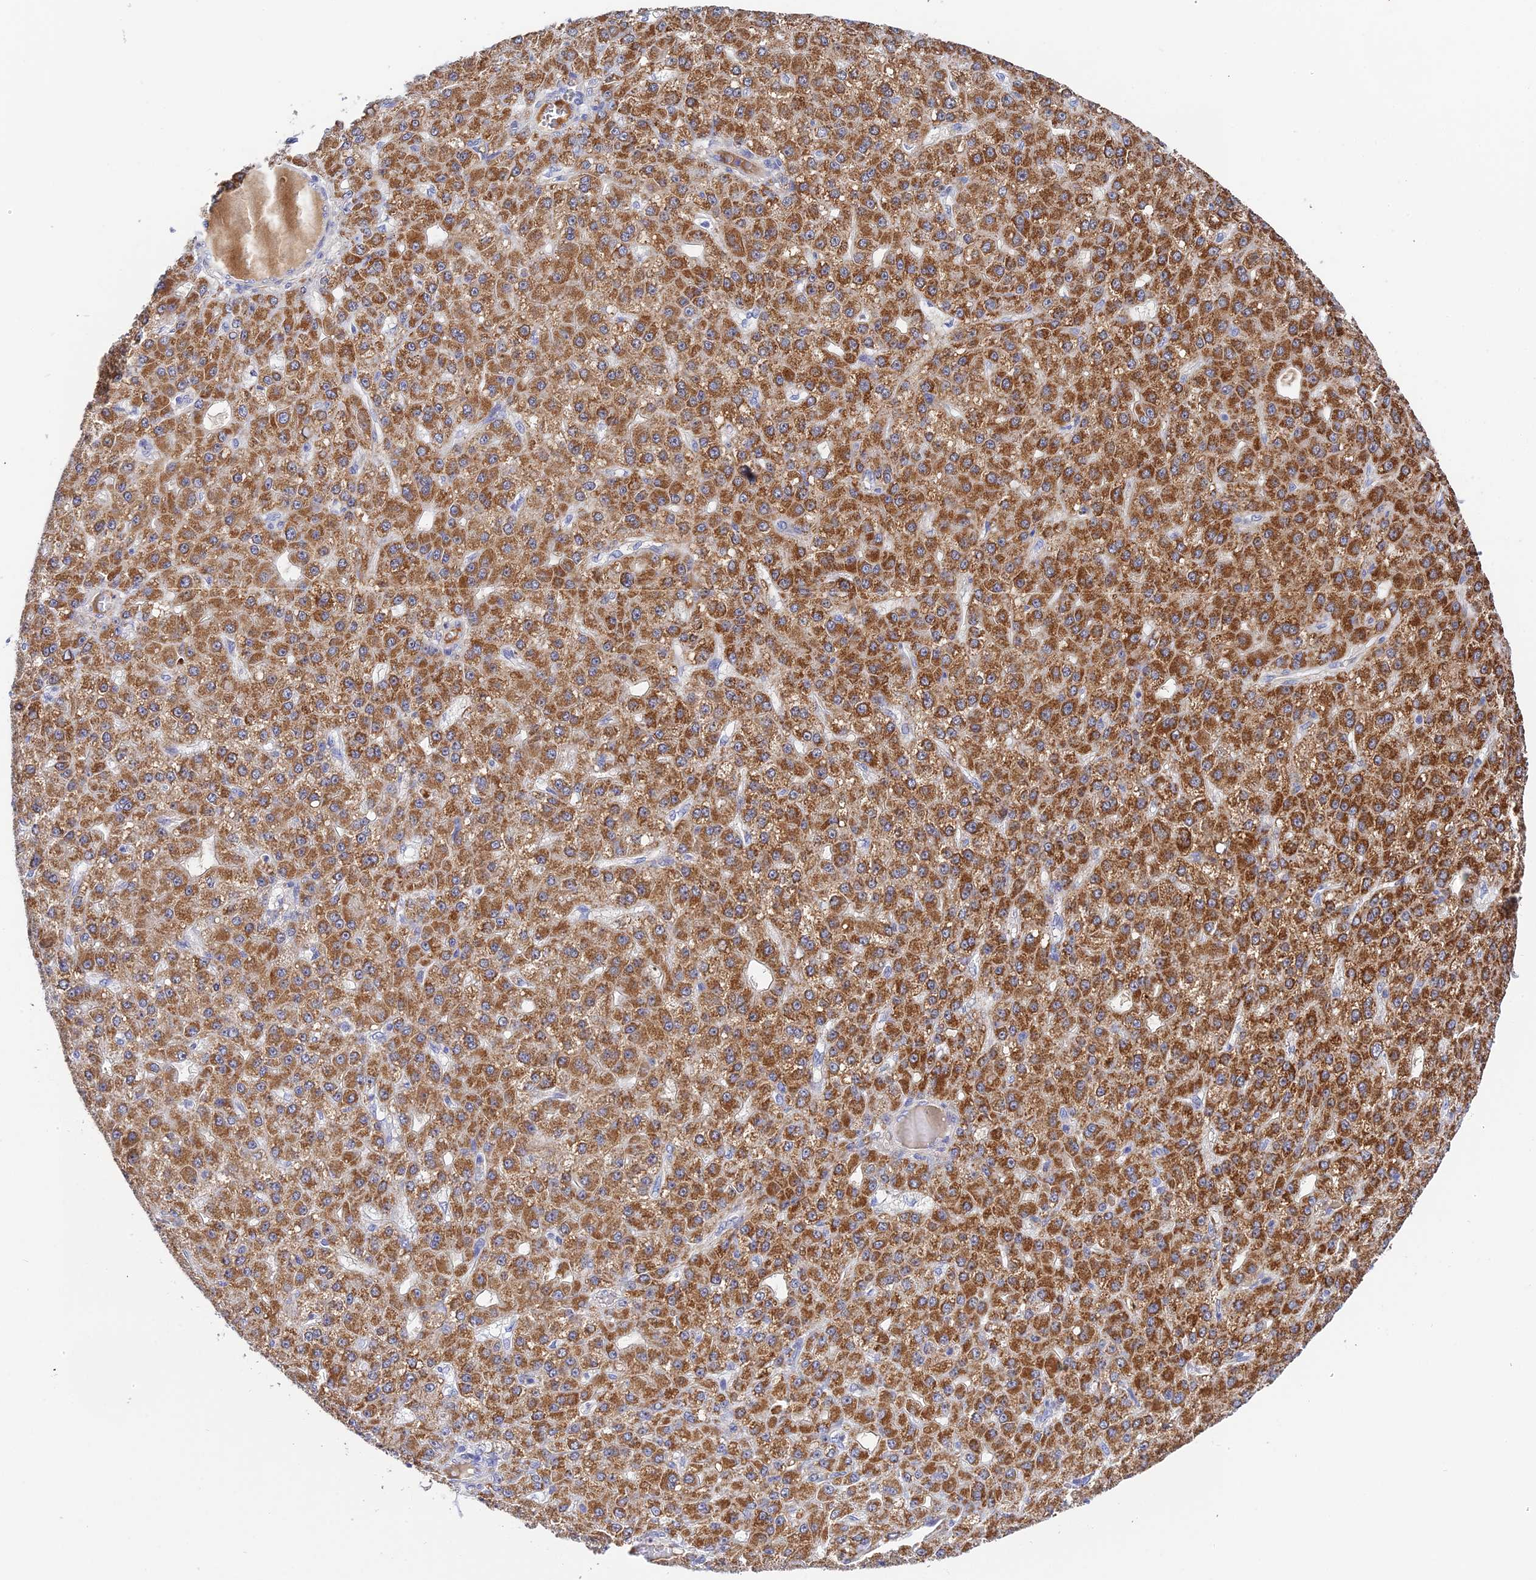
{"staining": {"intensity": "strong", "quantity": ">75%", "location": "cytoplasmic/membranous"}, "tissue": "liver cancer", "cell_type": "Tumor cells", "image_type": "cancer", "snomed": [{"axis": "morphology", "description": "Carcinoma, Hepatocellular, NOS"}, {"axis": "topography", "description": "Liver"}], "caption": "Immunohistochemical staining of human hepatocellular carcinoma (liver) exhibits high levels of strong cytoplasmic/membranous protein positivity in about >75% of tumor cells.", "gene": "ACOT2", "patient": {"sex": "male", "age": 67}}